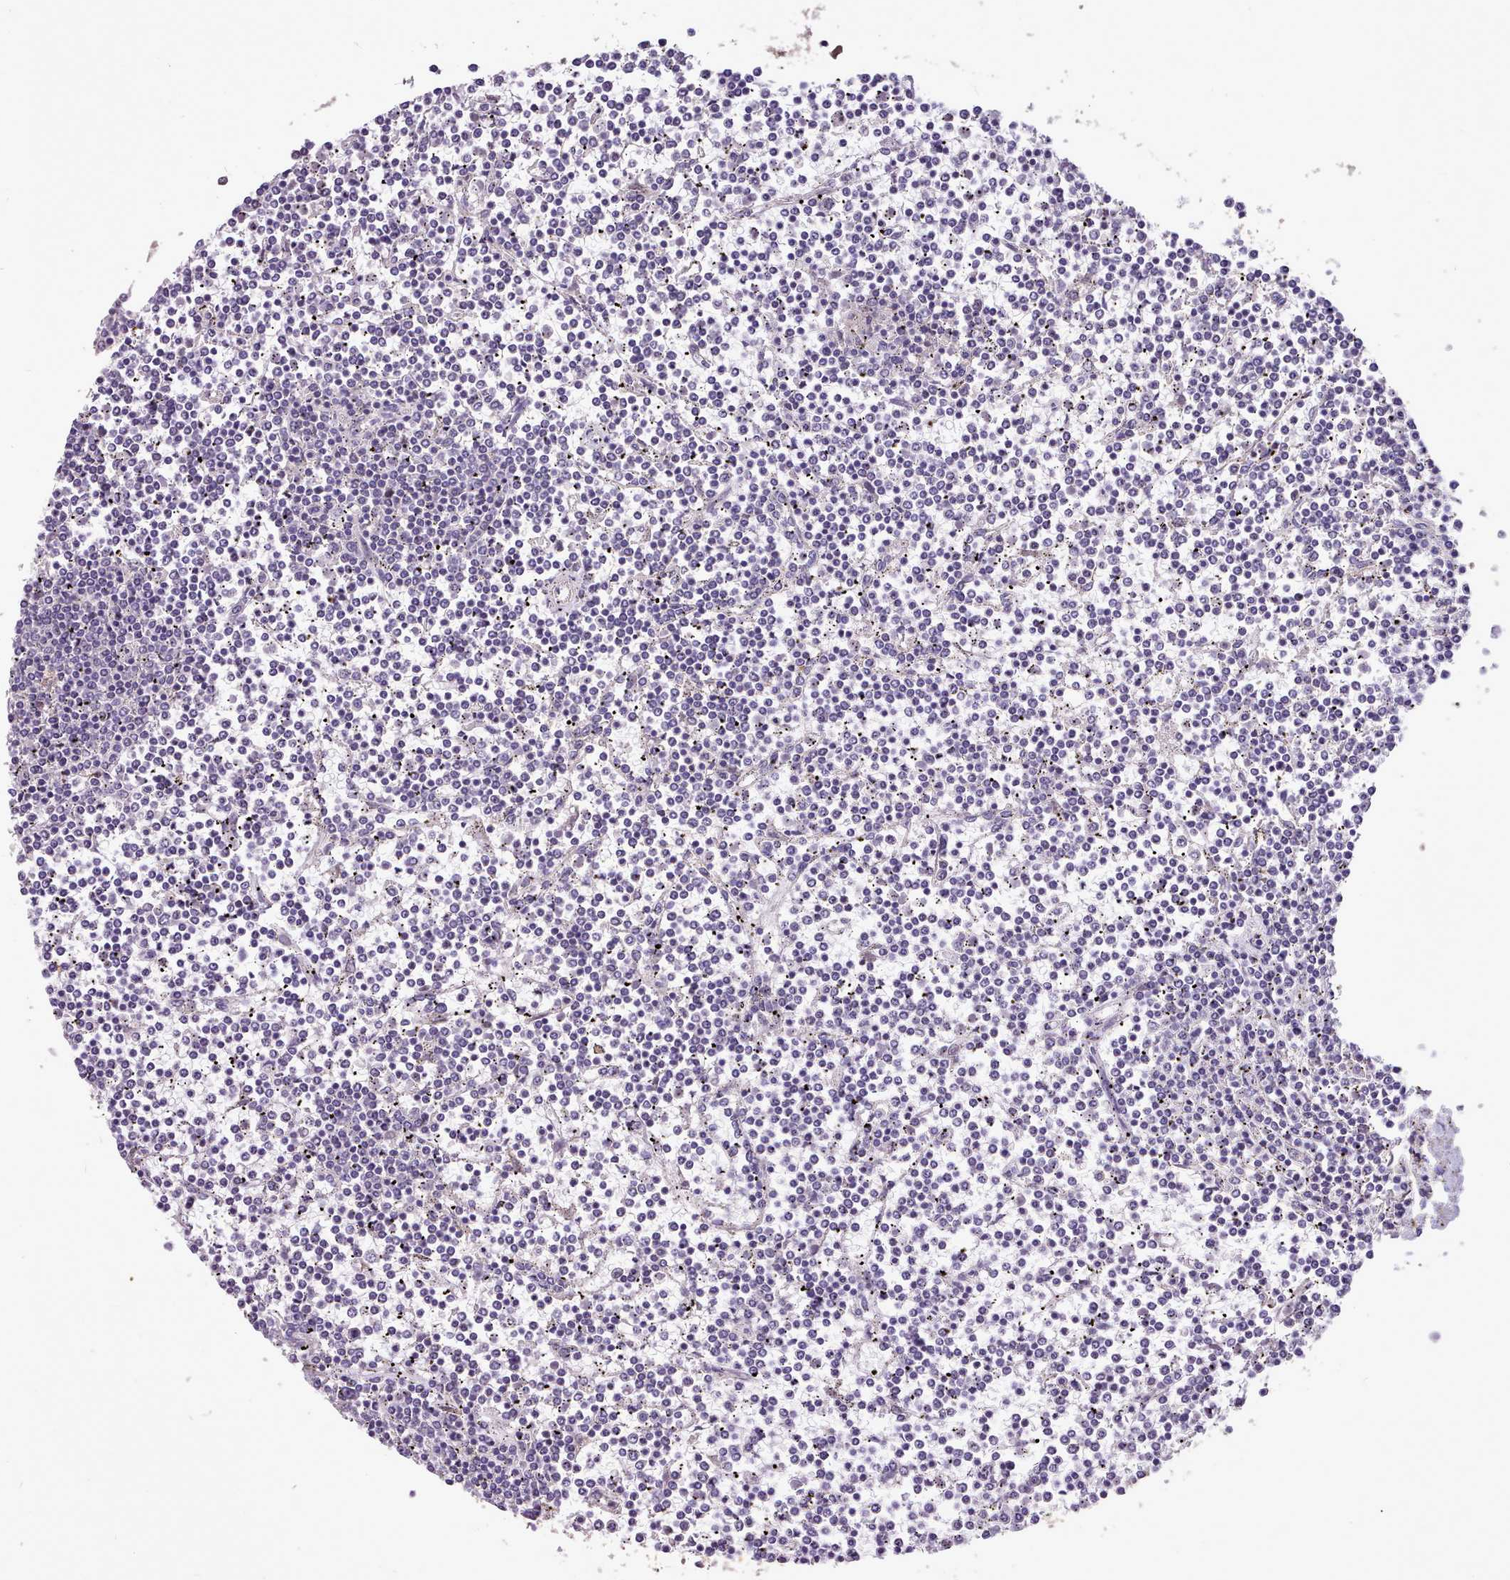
{"staining": {"intensity": "negative", "quantity": "none", "location": "none"}, "tissue": "lymphoma", "cell_type": "Tumor cells", "image_type": "cancer", "snomed": [{"axis": "morphology", "description": "Malignant lymphoma, non-Hodgkin's type, Low grade"}, {"axis": "topography", "description": "Spleen"}], "caption": "A histopathology image of human low-grade malignant lymphoma, non-Hodgkin's type is negative for staining in tumor cells.", "gene": "ZNF607", "patient": {"sex": "female", "age": 19}}